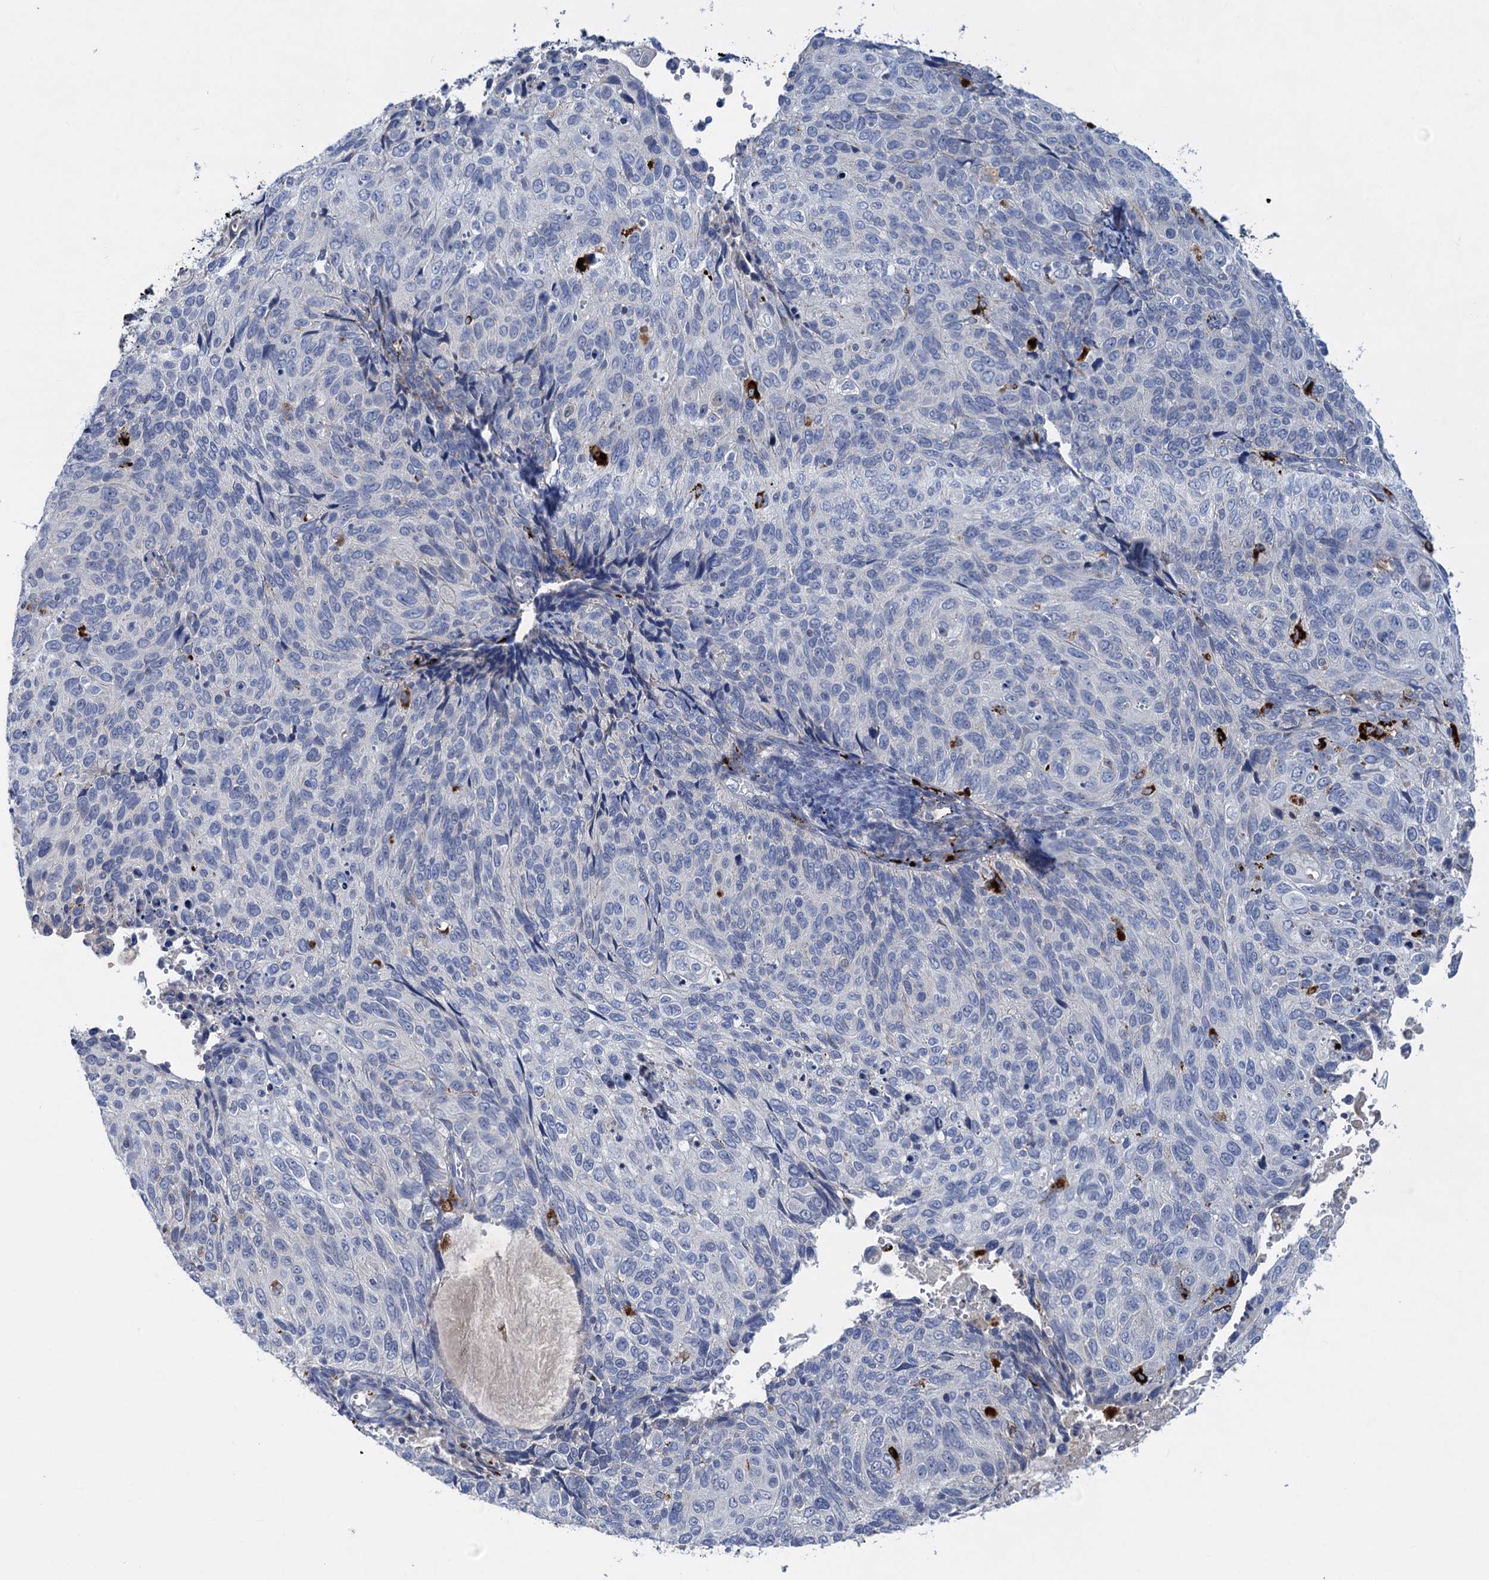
{"staining": {"intensity": "negative", "quantity": "none", "location": "none"}, "tissue": "cervical cancer", "cell_type": "Tumor cells", "image_type": "cancer", "snomed": [{"axis": "morphology", "description": "Squamous cell carcinoma, NOS"}, {"axis": "topography", "description": "Cervix"}], "caption": "This is a micrograph of immunohistochemistry staining of cervical cancer, which shows no staining in tumor cells.", "gene": "ANKS3", "patient": {"sex": "female", "age": 70}}